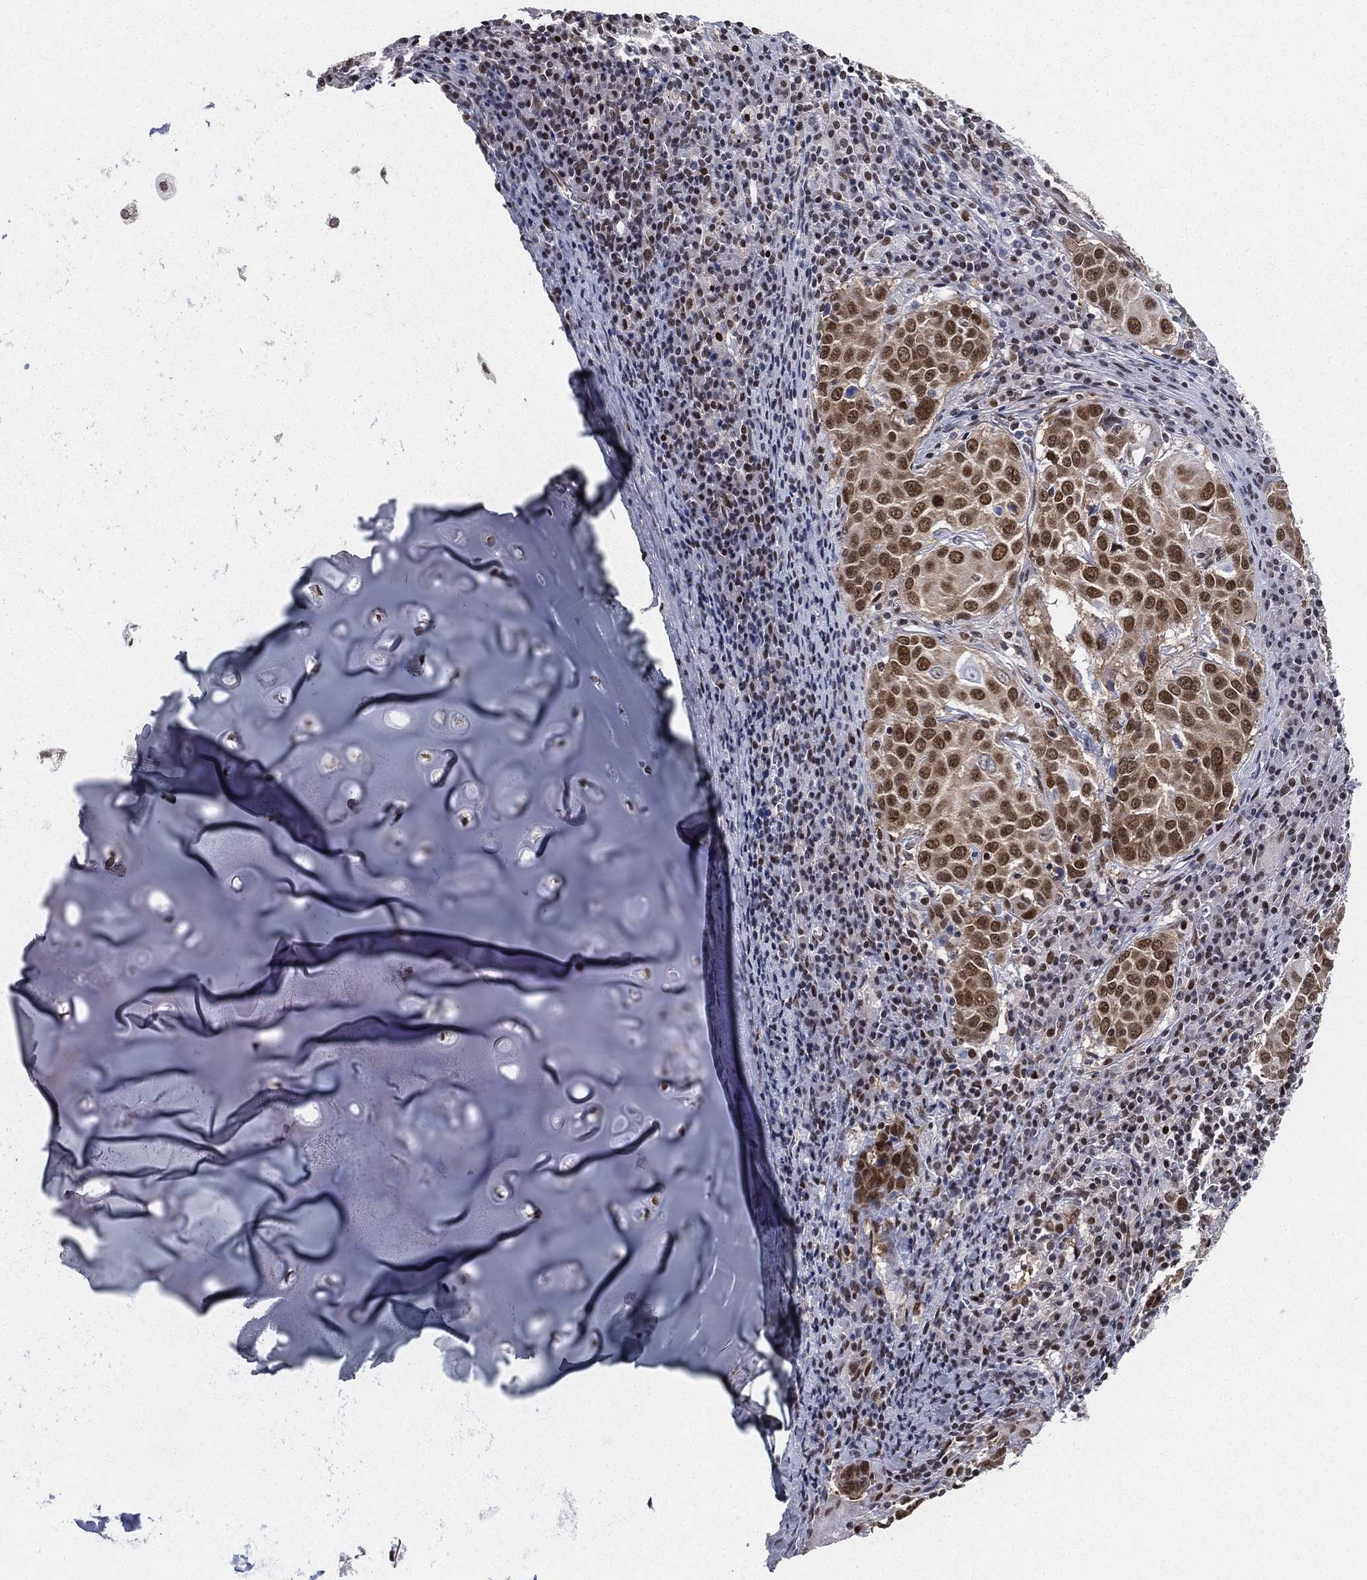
{"staining": {"intensity": "strong", "quantity": ">75%", "location": "nuclear"}, "tissue": "lung cancer", "cell_type": "Tumor cells", "image_type": "cancer", "snomed": [{"axis": "morphology", "description": "Squamous cell carcinoma, NOS"}, {"axis": "topography", "description": "Lung"}], "caption": "High-power microscopy captured an immunohistochemistry photomicrograph of lung squamous cell carcinoma, revealing strong nuclear expression in about >75% of tumor cells. Nuclei are stained in blue.", "gene": "FUBP3", "patient": {"sex": "male", "age": 57}}